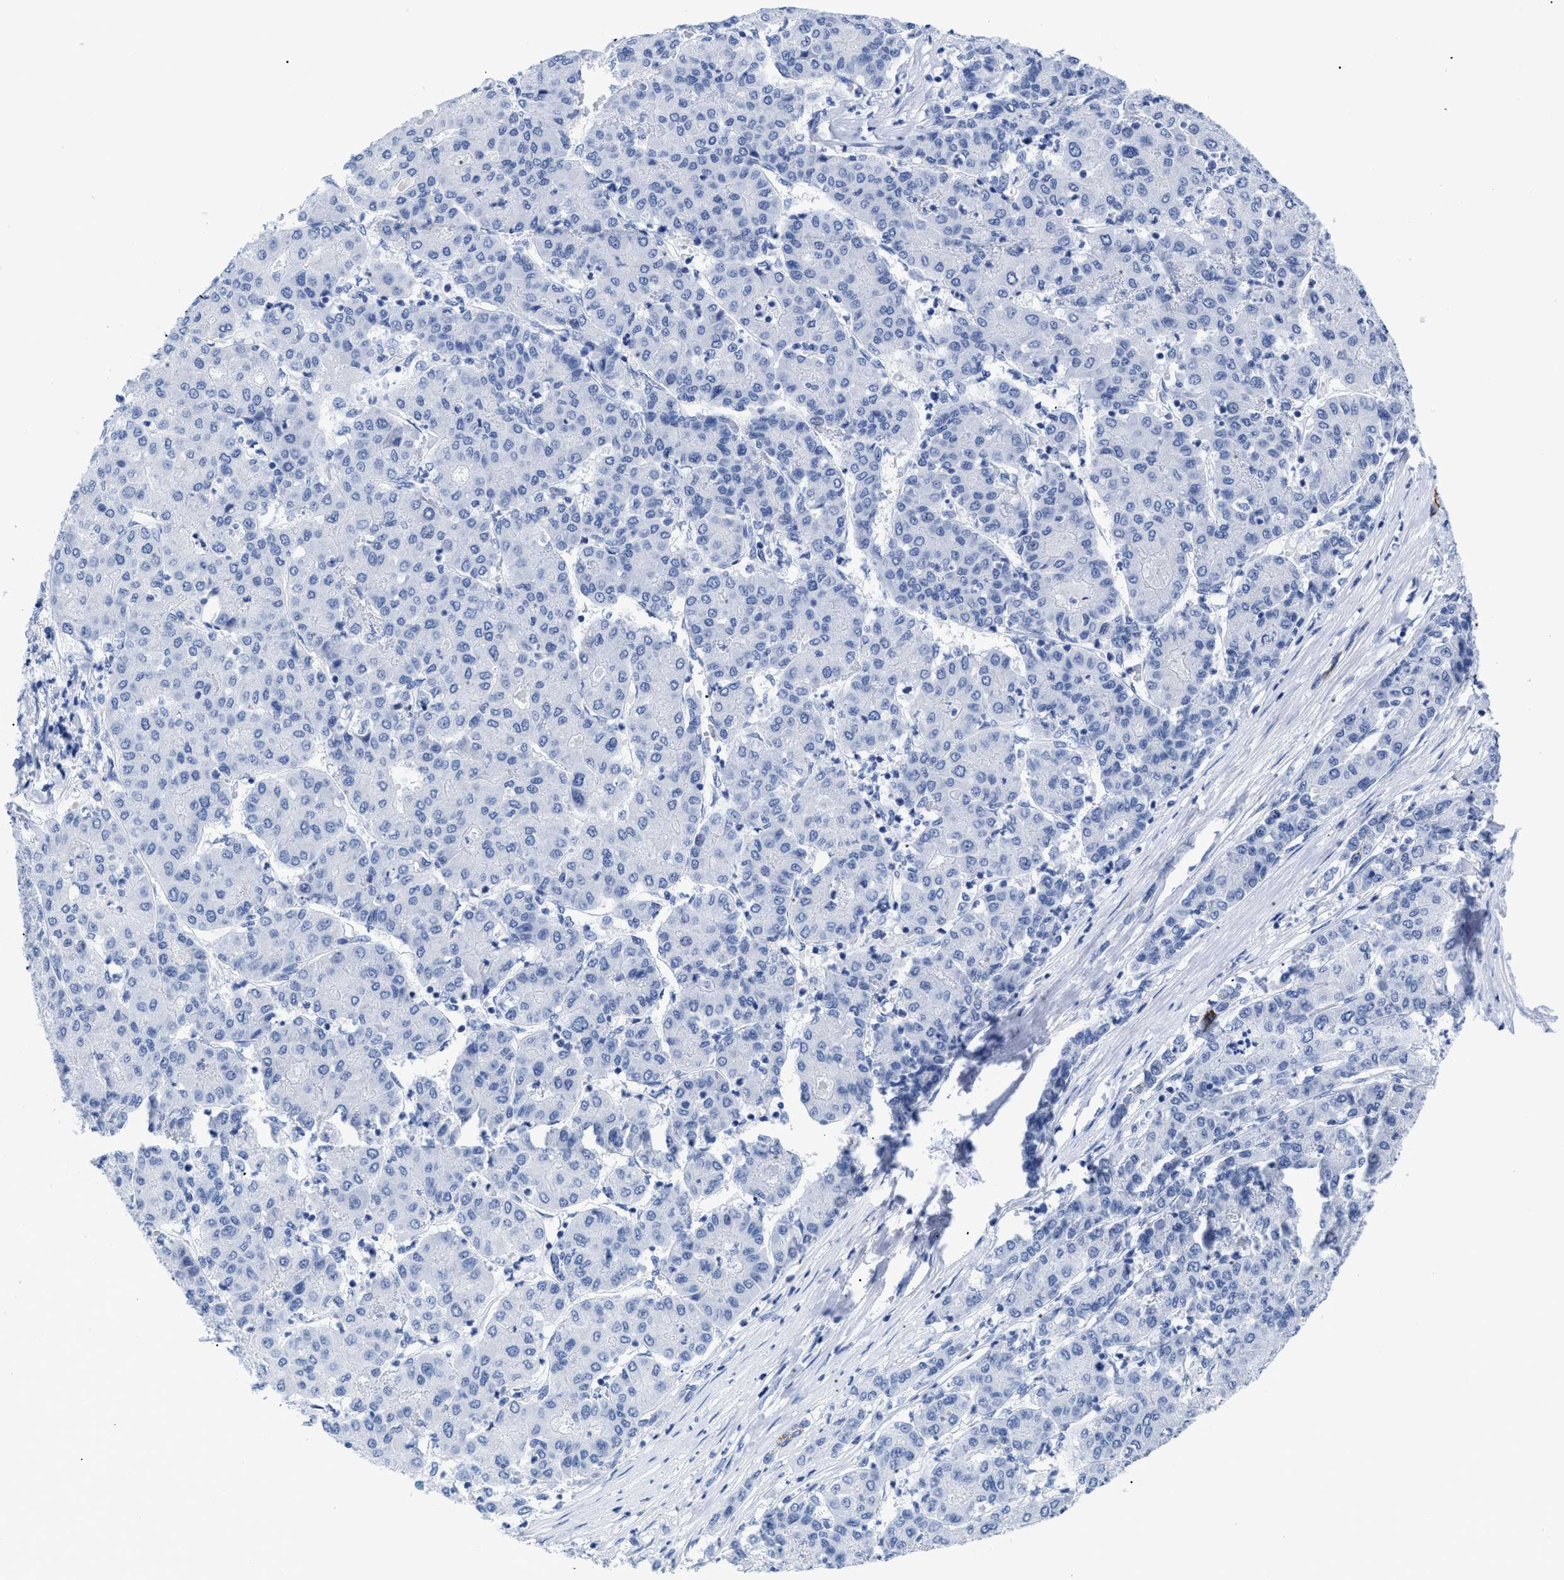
{"staining": {"intensity": "negative", "quantity": "none", "location": "none"}, "tissue": "liver cancer", "cell_type": "Tumor cells", "image_type": "cancer", "snomed": [{"axis": "morphology", "description": "Carcinoma, Hepatocellular, NOS"}, {"axis": "topography", "description": "Liver"}], "caption": "A histopathology image of human liver hepatocellular carcinoma is negative for staining in tumor cells.", "gene": "DUSP26", "patient": {"sex": "male", "age": 65}}